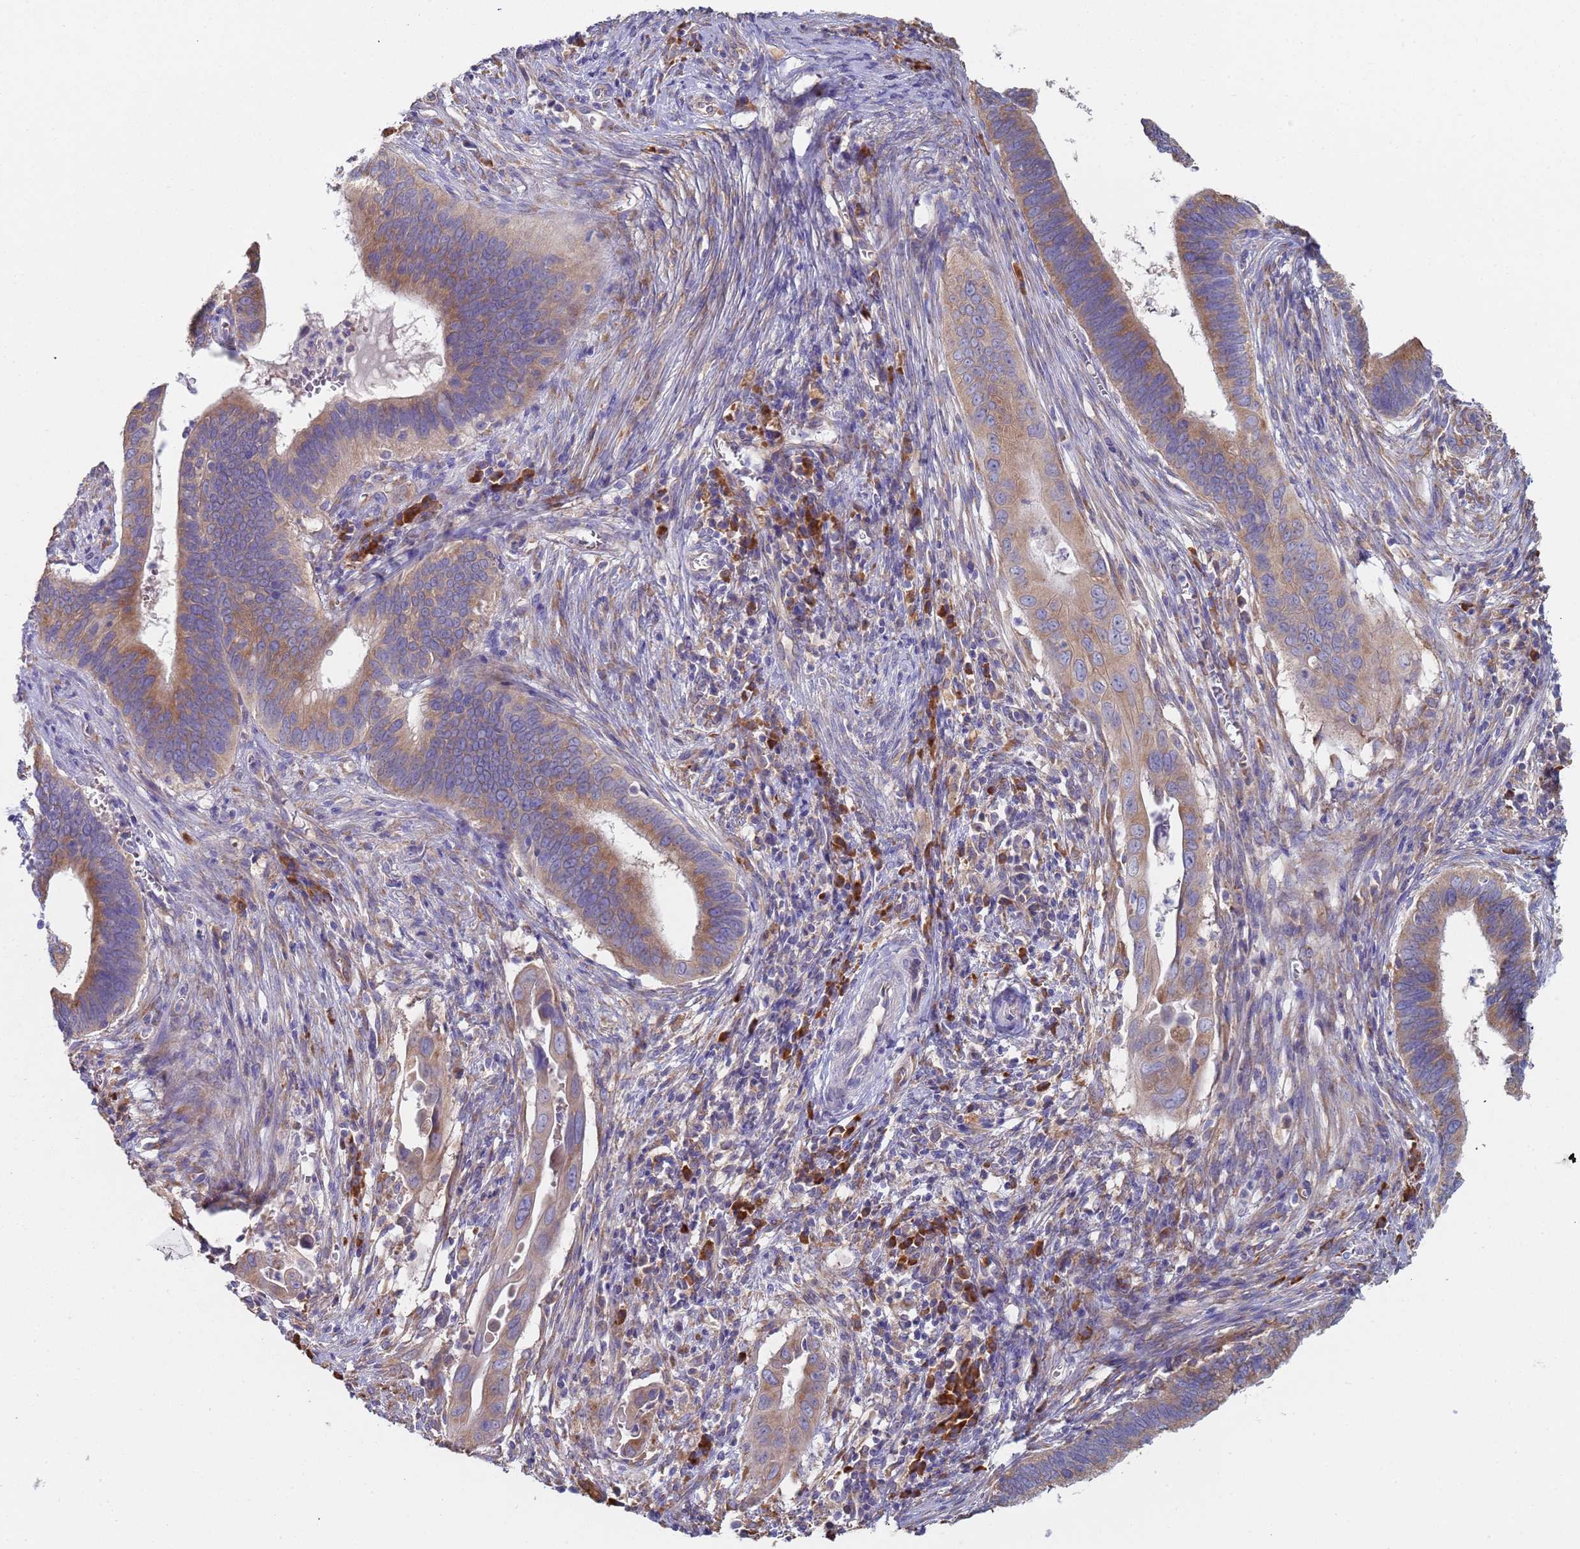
{"staining": {"intensity": "moderate", "quantity": ">75%", "location": "cytoplasmic/membranous"}, "tissue": "cervical cancer", "cell_type": "Tumor cells", "image_type": "cancer", "snomed": [{"axis": "morphology", "description": "Adenocarcinoma, NOS"}, {"axis": "topography", "description": "Cervix"}], "caption": "Immunohistochemical staining of adenocarcinoma (cervical) exhibits medium levels of moderate cytoplasmic/membranous expression in about >75% of tumor cells. (DAB = brown stain, brightfield microscopy at high magnification).", "gene": "ZNF844", "patient": {"sex": "female", "age": 42}}